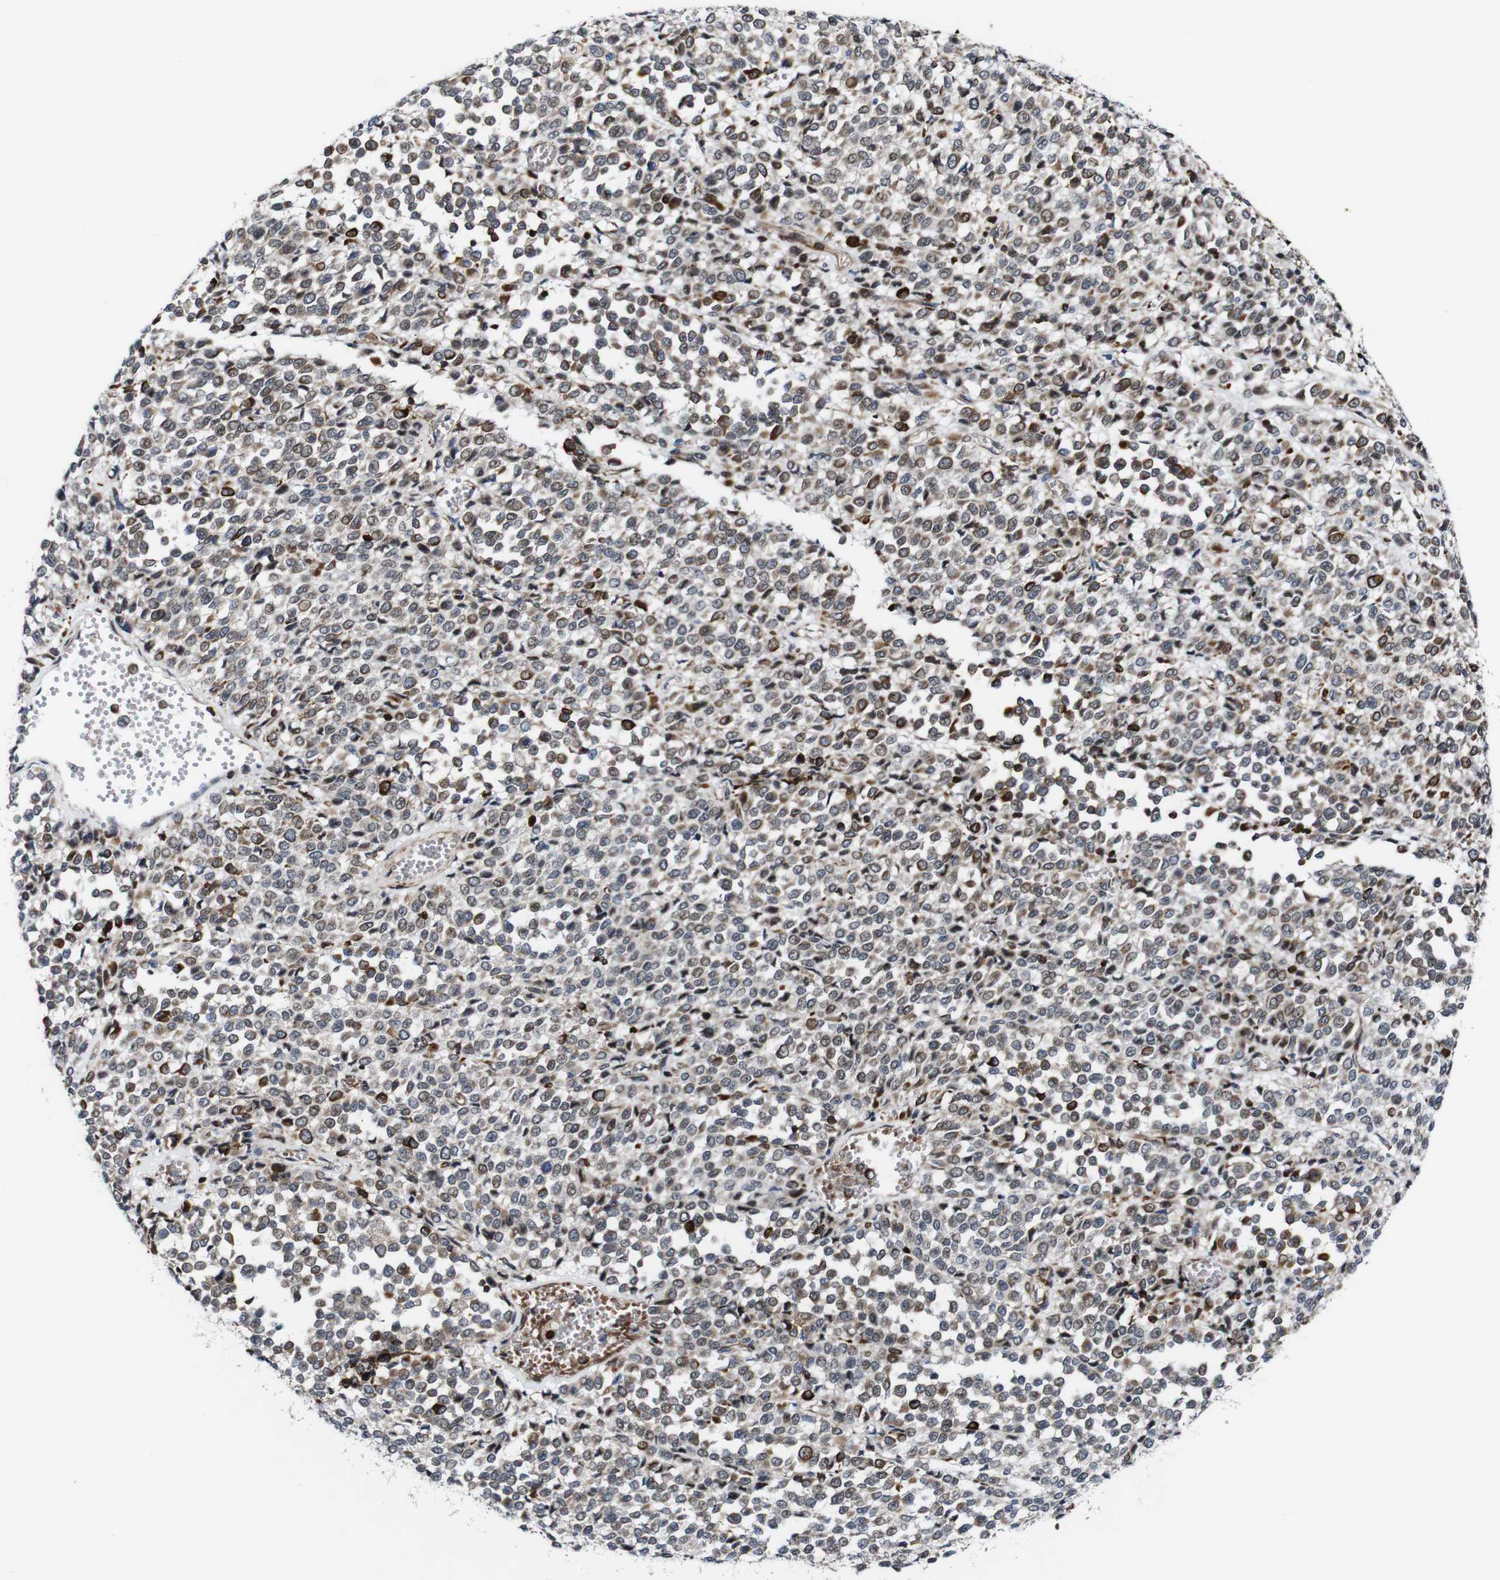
{"staining": {"intensity": "weak", "quantity": ">75%", "location": "cytoplasmic/membranous"}, "tissue": "melanoma", "cell_type": "Tumor cells", "image_type": "cancer", "snomed": [{"axis": "morphology", "description": "Malignant melanoma, Metastatic site"}, {"axis": "topography", "description": "Pancreas"}], "caption": "Immunohistochemistry (IHC) of melanoma displays low levels of weak cytoplasmic/membranous expression in about >75% of tumor cells.", "gene": "JAK2", "patient": {"sex": "female", "age": 30}}